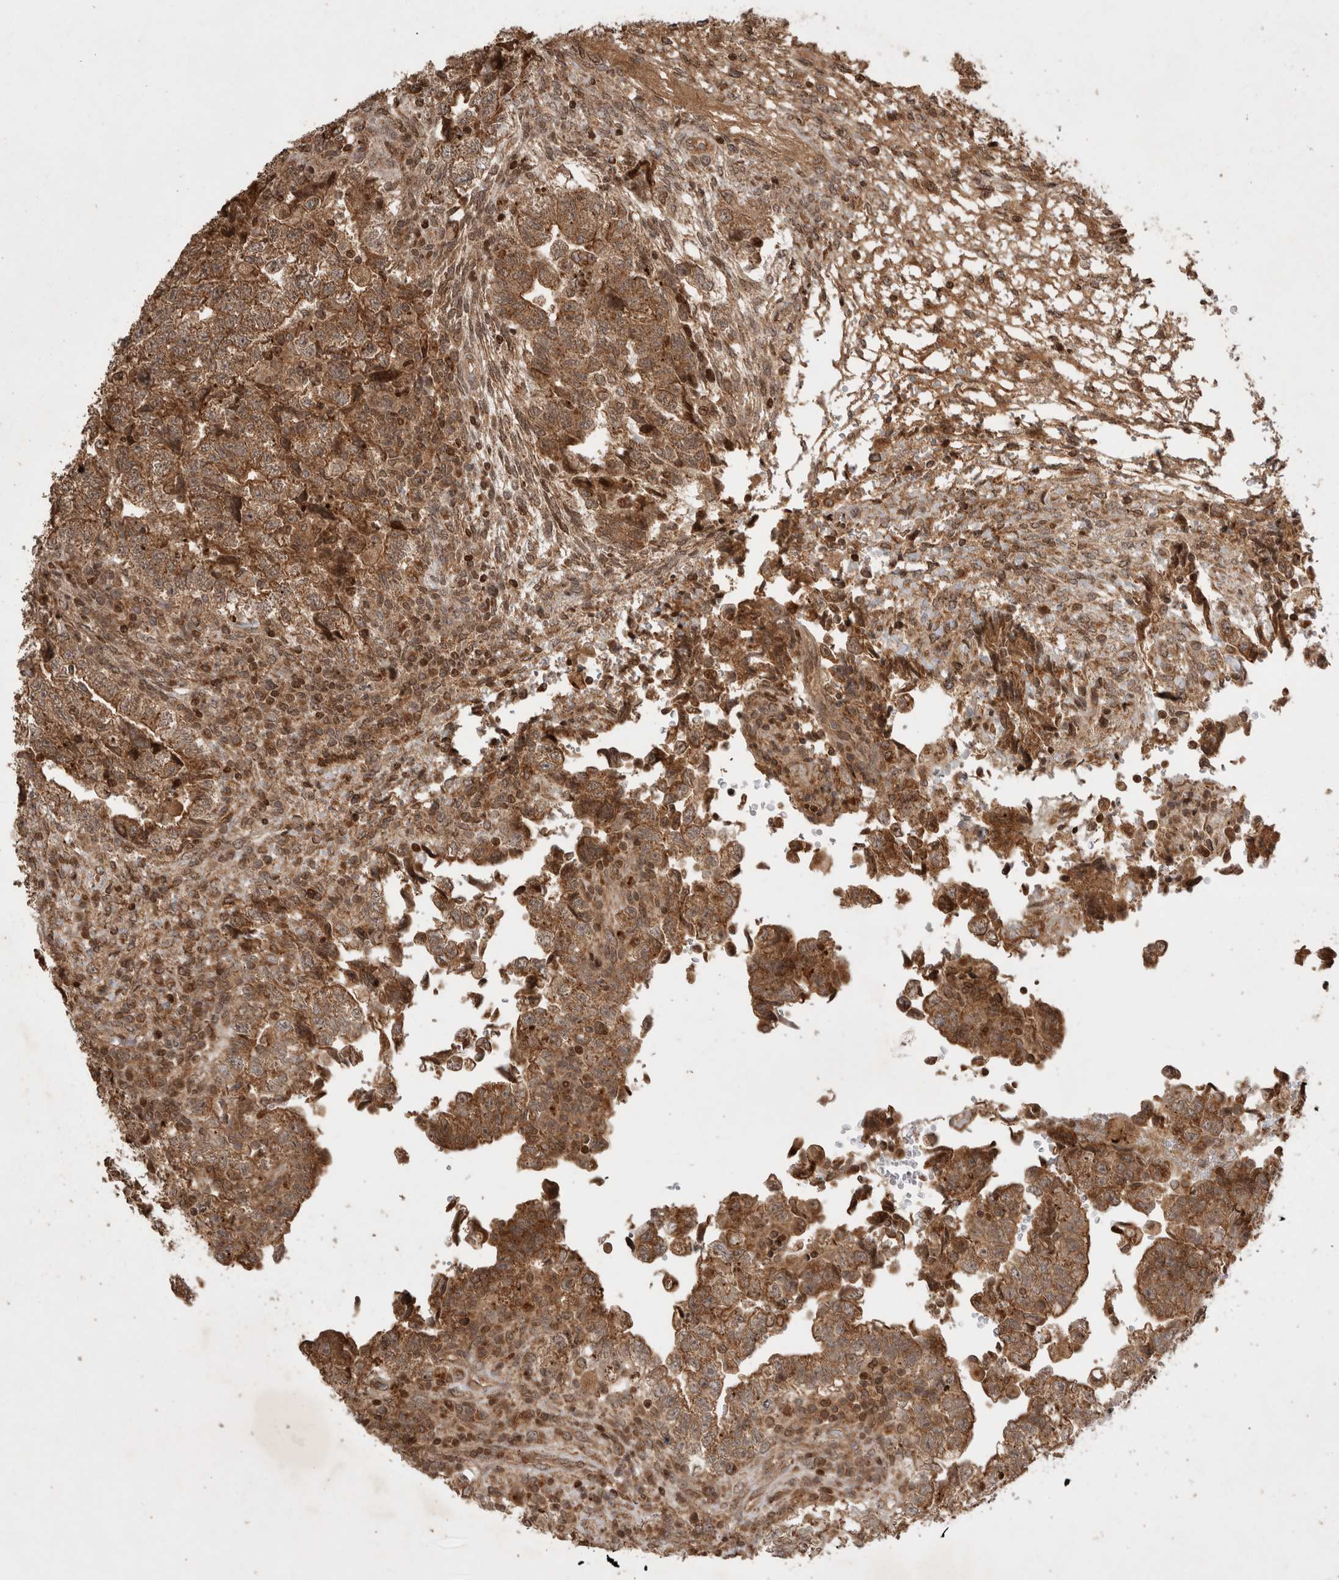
{"staining": {"intensity": "moderate", "quantity": ">75%", "location": "cytoplasmic/membranous"}, "tissue": "testis cancer", "cell_type": "Tumor cells", "image_type": "cancer", "snomed": [{"axis": "morphology", "description": "Normal tissue, NOS"}, {"axis": "morphology", "description": "Carcinoma, Embryonal, NOS"}, {"axis": "topography", "description": "Testis"}], "caption": "High-magnification brightfield microscopy of testis embryonal carcinoma stained with DAB (brown) and counterstained with hematoxylin (blue). tumor cells exhibit moderate cytoplasmic/membranous positivity is present in approximately>75% of cells.", "gene": "FAM221A", "patient": {"sex": "male", "age": 36}}